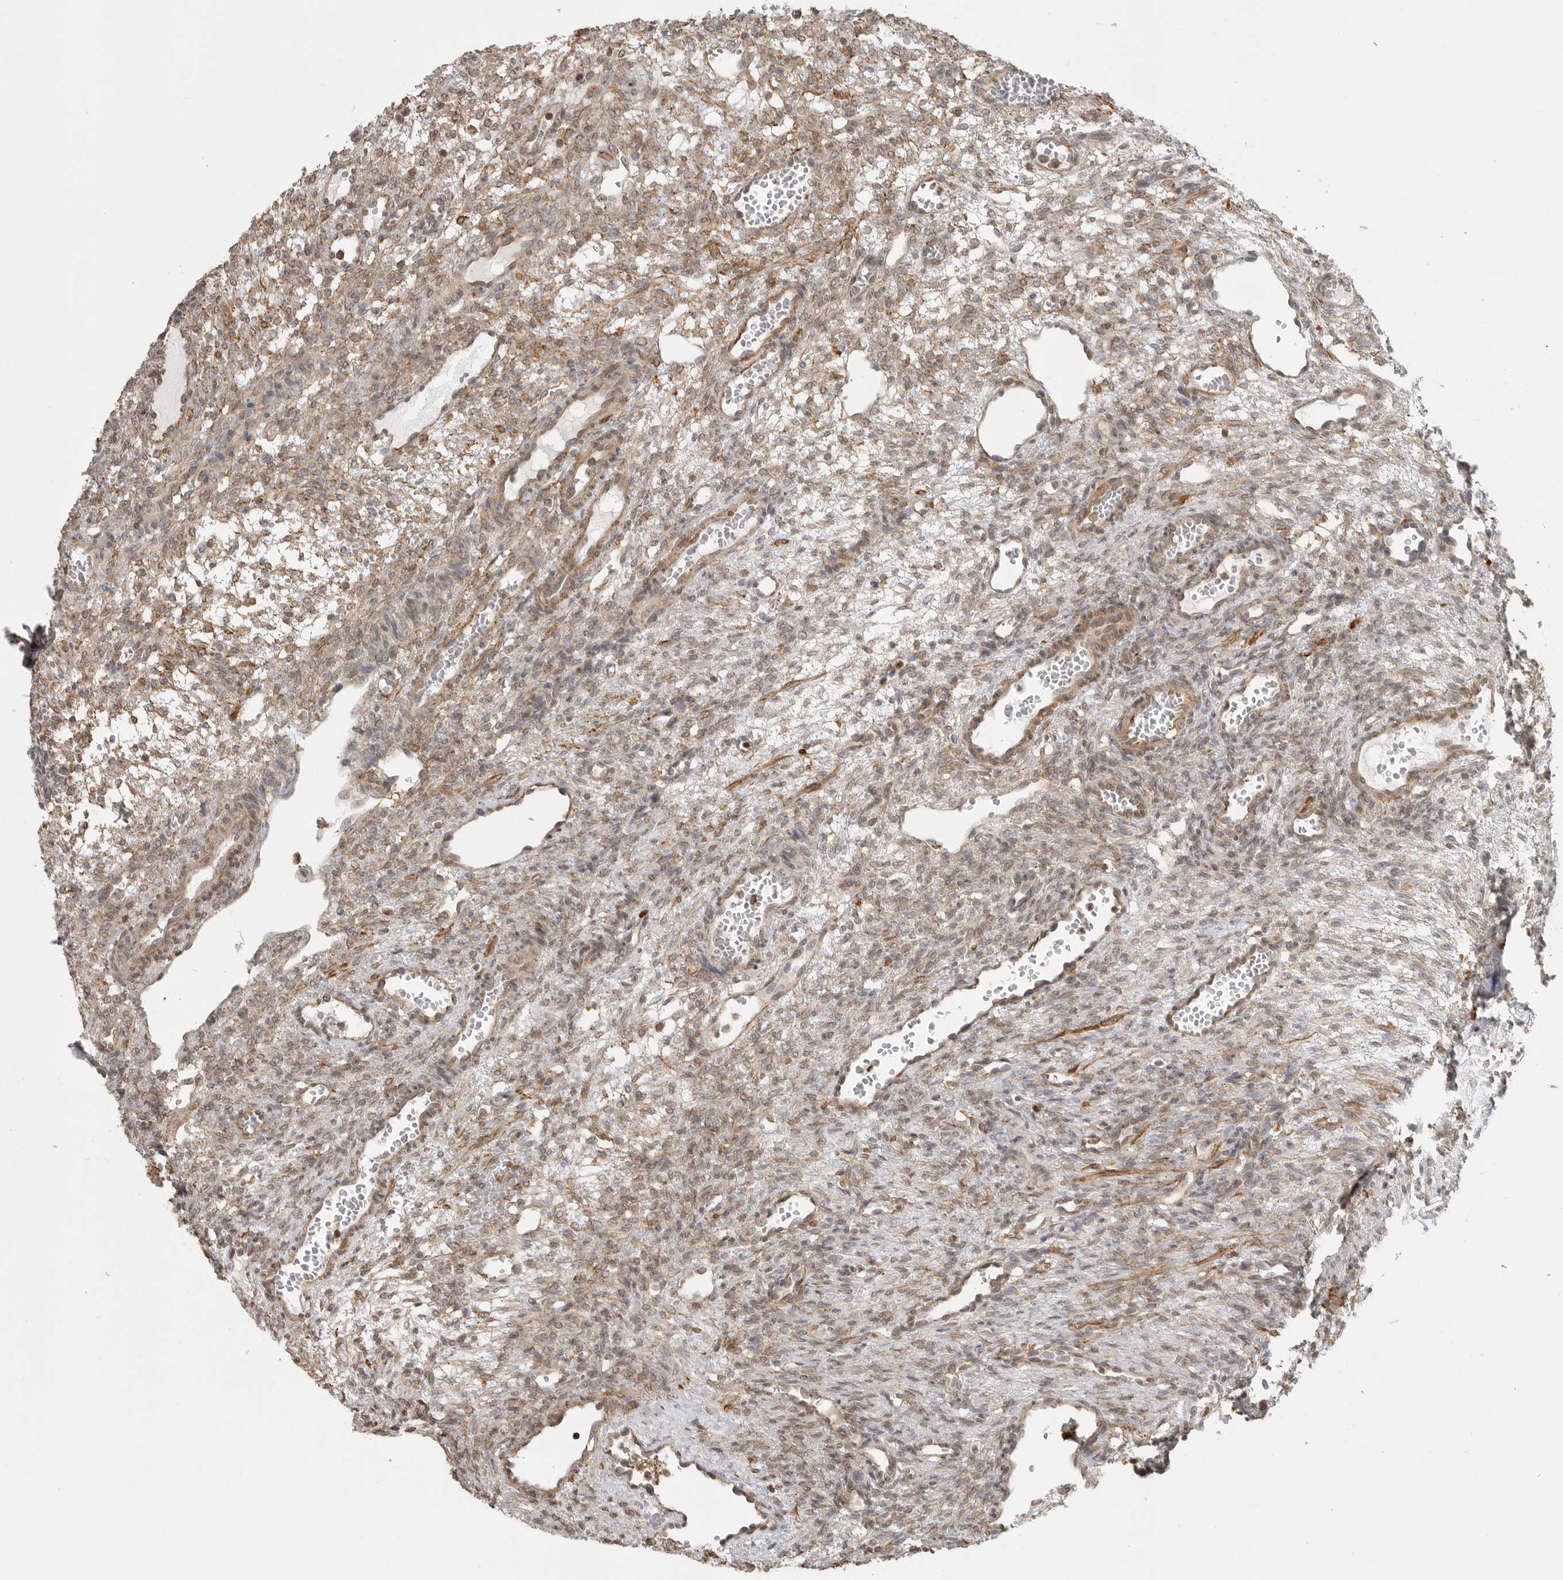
{"staining": {"intensity": "moderate", "quantity": "<25%", "location": "cytoplasmic/membranous"}, "tissue": "ovary", "cell_type": "Ovarian stroma cells", "image_type": "normal", "snomed": [{"axis": "morphology", "description": "Normal tissue, NOS"}, {"axis": "topography", "description": "Ovary"}], "caption": "Immunohistochemistry (IHC) of benign ovary exhibits low levels of moderate cytoplasmic/membranous staining in about <25% of ovarian stroma cells.", "gene": "GPC2", "patient": {"sex": "female", "age": 34}}